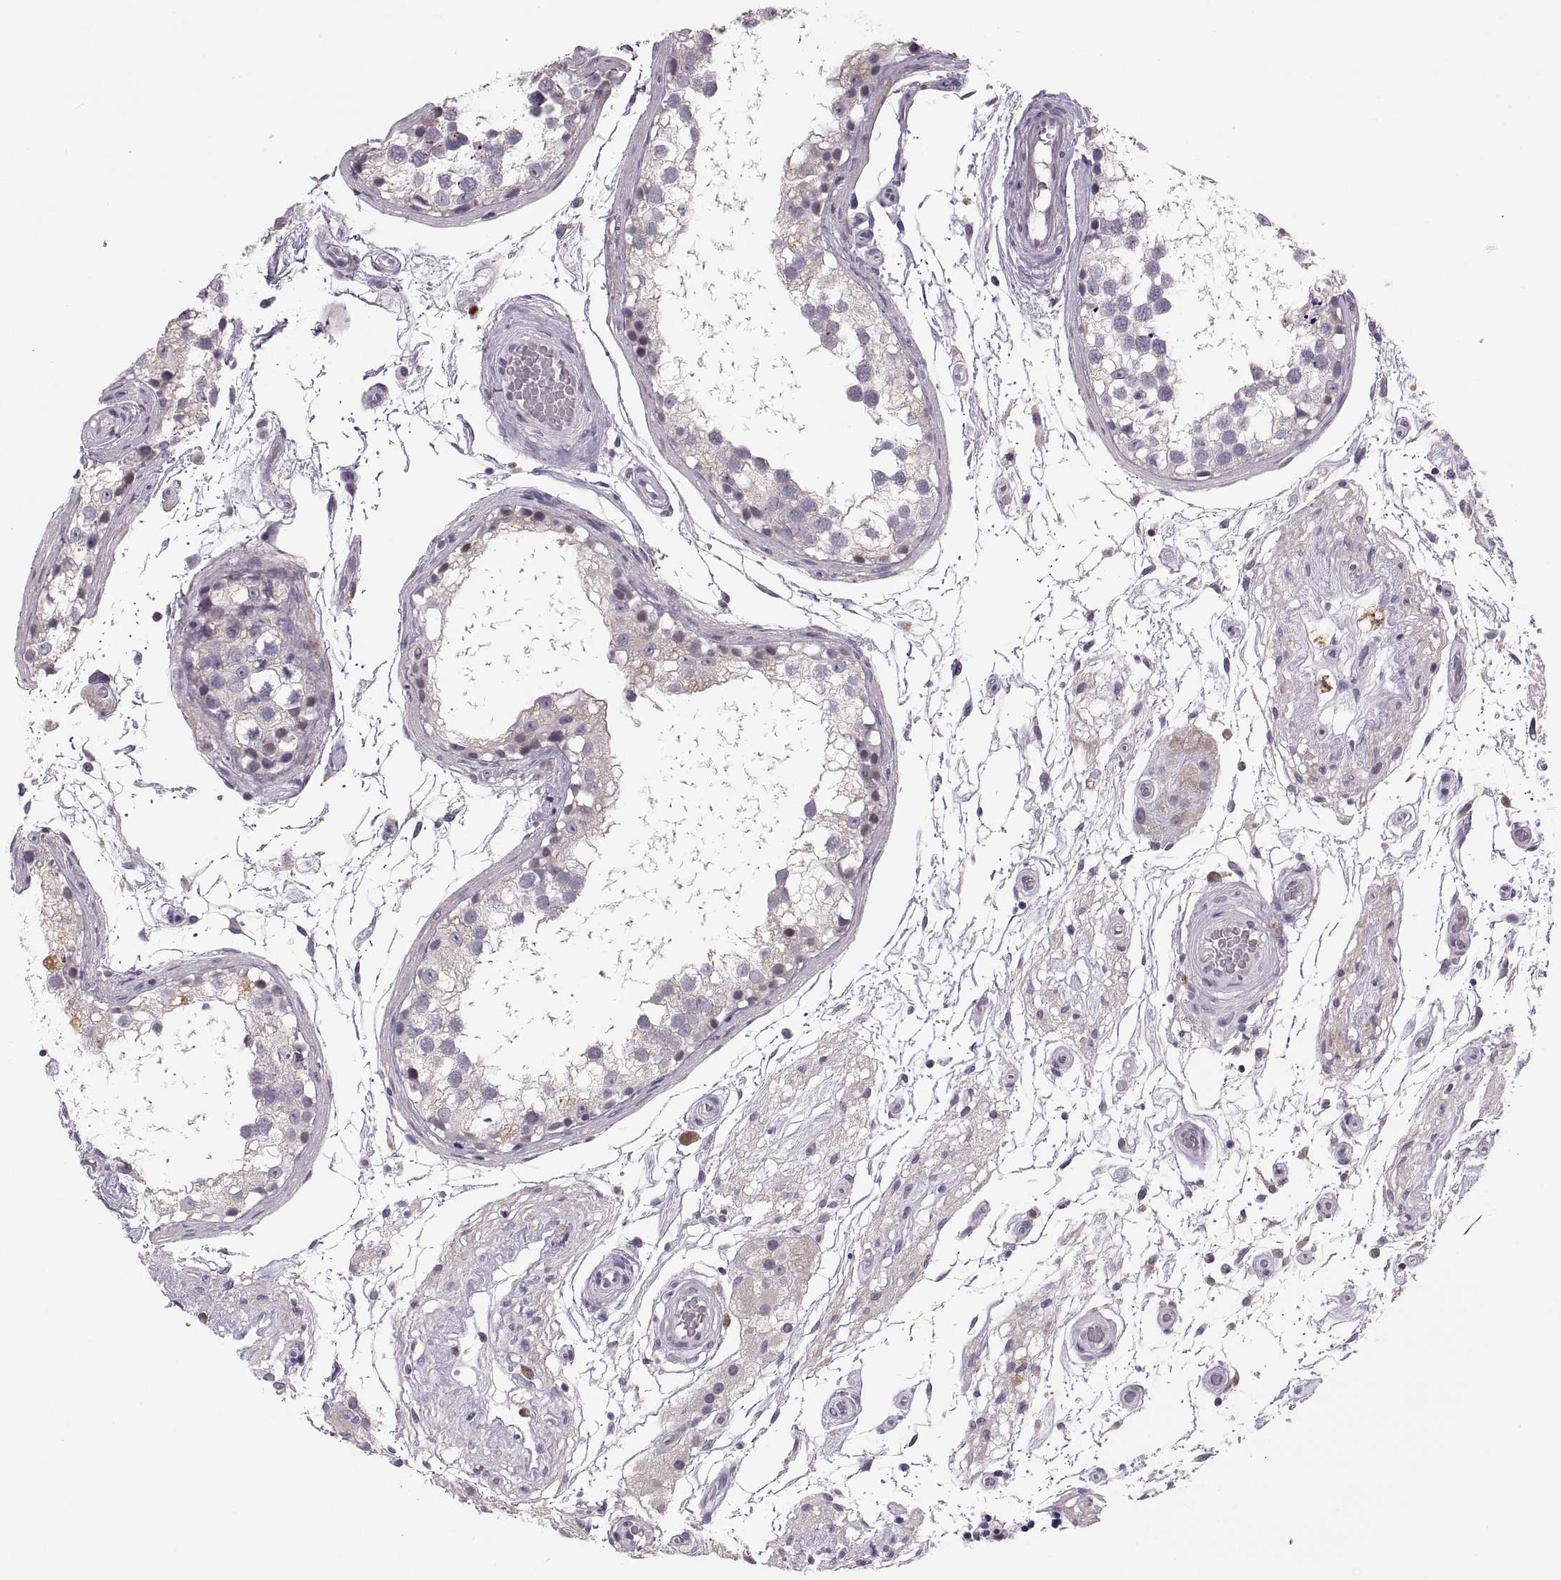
{"staining": {"intensity": "weak", "quantity": "25%-75%", "location": "cytoplasmic/membranous,nuclear"}, "tissue": "testis", "cell_type": "Cells in seminiferous ducts", "image_type": "normal", "snomed": [{"axis": "morphology", "description": "Normal tissue, NOS"}, {"axis": "morphology", "description": "Seminoma, NOS"}, {"axis": "topography", "description": "Testis"}], "caption": "Brown immunohistochemical staining in unremarkable testis displays weak cytoplasmic/membranous,nuclear positivity in about 25%-75% of cells in seminiferous ducts.", "gene": "ADH6", "patient": {"sex": "male", "age": 65}}